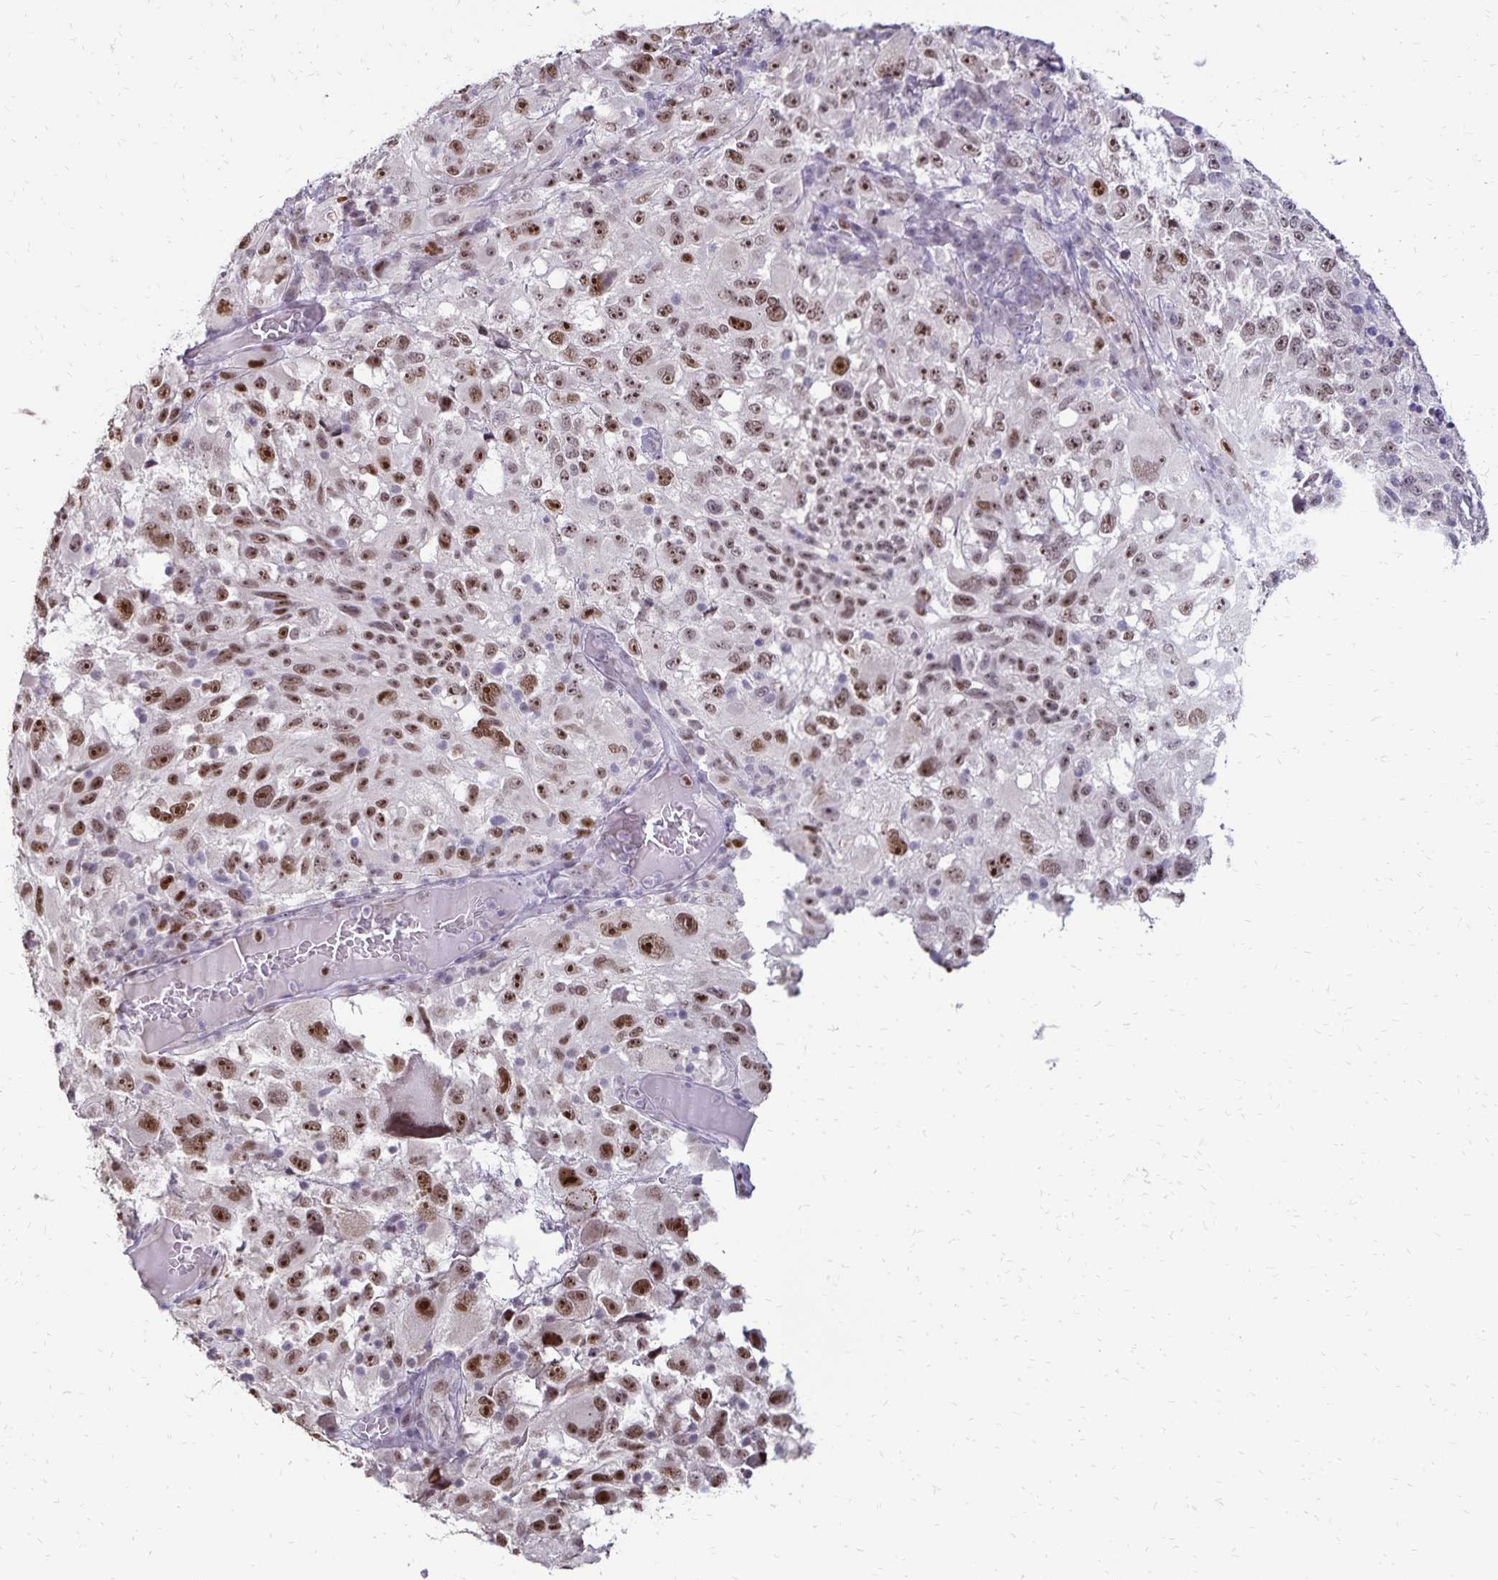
{"staining": {"intensity": "moderate", "quantity": ">75%", "location": "nuclear"}, "tissue": "melanoma", "cell_type": "Tumor cells", "image_type": "cancer", "snomed": [{"axis": "morphology", "description": "Malignant melanoma, NOS"}, {"axis": "topography", "description": "Skin"}], "caption": "A histopathology image of human malignant melanoma stained for a protein displays moderate nuclear brown staining in tumor cells. Nuclei are stained in blue.", "gene": "POLB", "patient": {"sex": "female", "age": 71}}